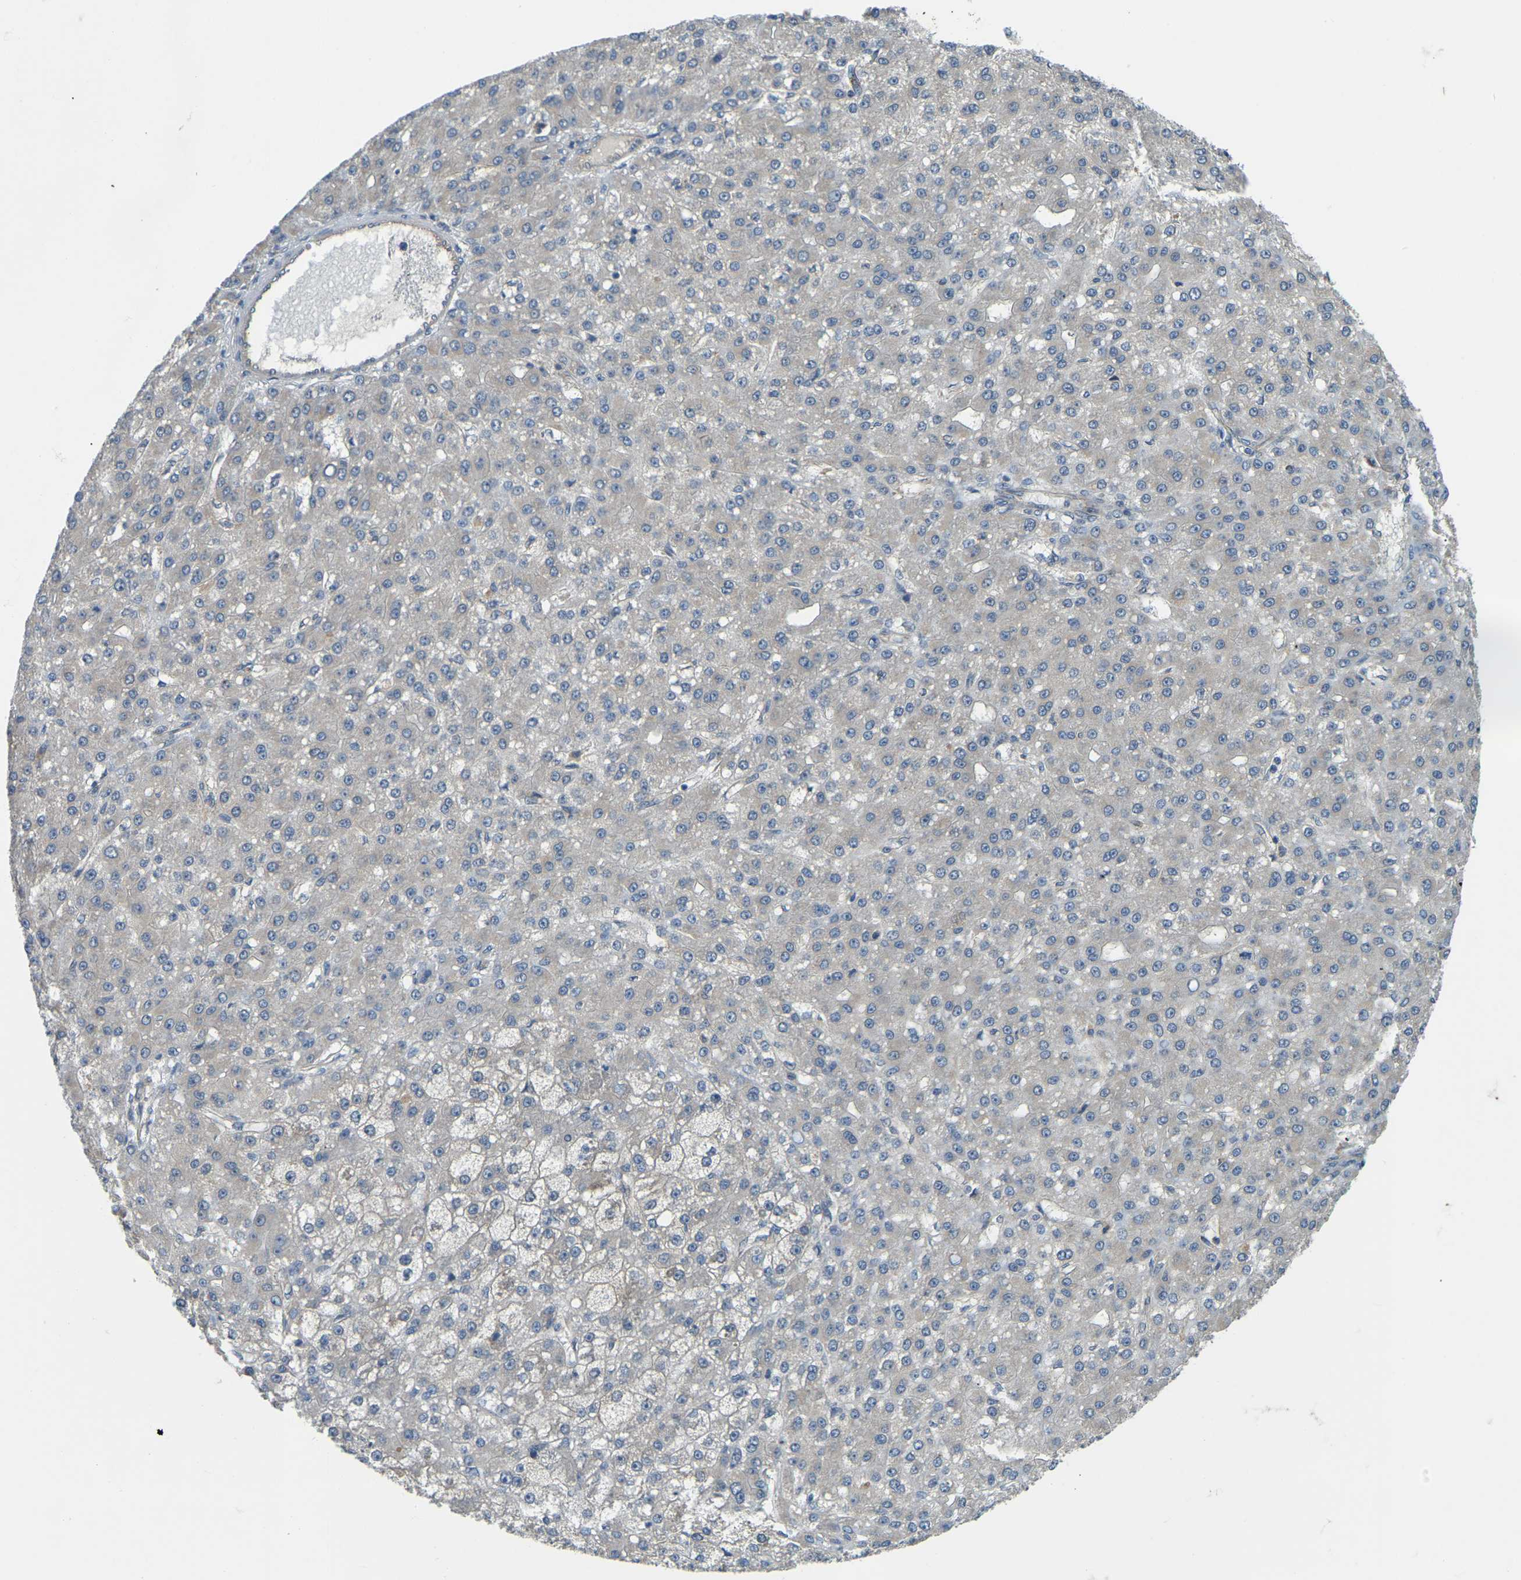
{"staining": {"intensity": "negative", "quantity": "none", "location": "none"}, "tissue": "liver cancer", "cell_type": "Tumor cells", "image_type": "cancer", "snomed": [{"axis": "morphology", "description": "Carcinoma, Hepatocellular, NOS"}, {"axis": "topography", "description": "Liver"}], "caption": "This is a photomicrograph of IHC staining of liver cancer (hepatocellular carcinoma), which shows no staining in tumor cells. (Immunohistochemistry (ihc), brightfield microscopy, high magnification).", "gene": "AHNAK", "patient": {"sex": "male", "age": 67}}